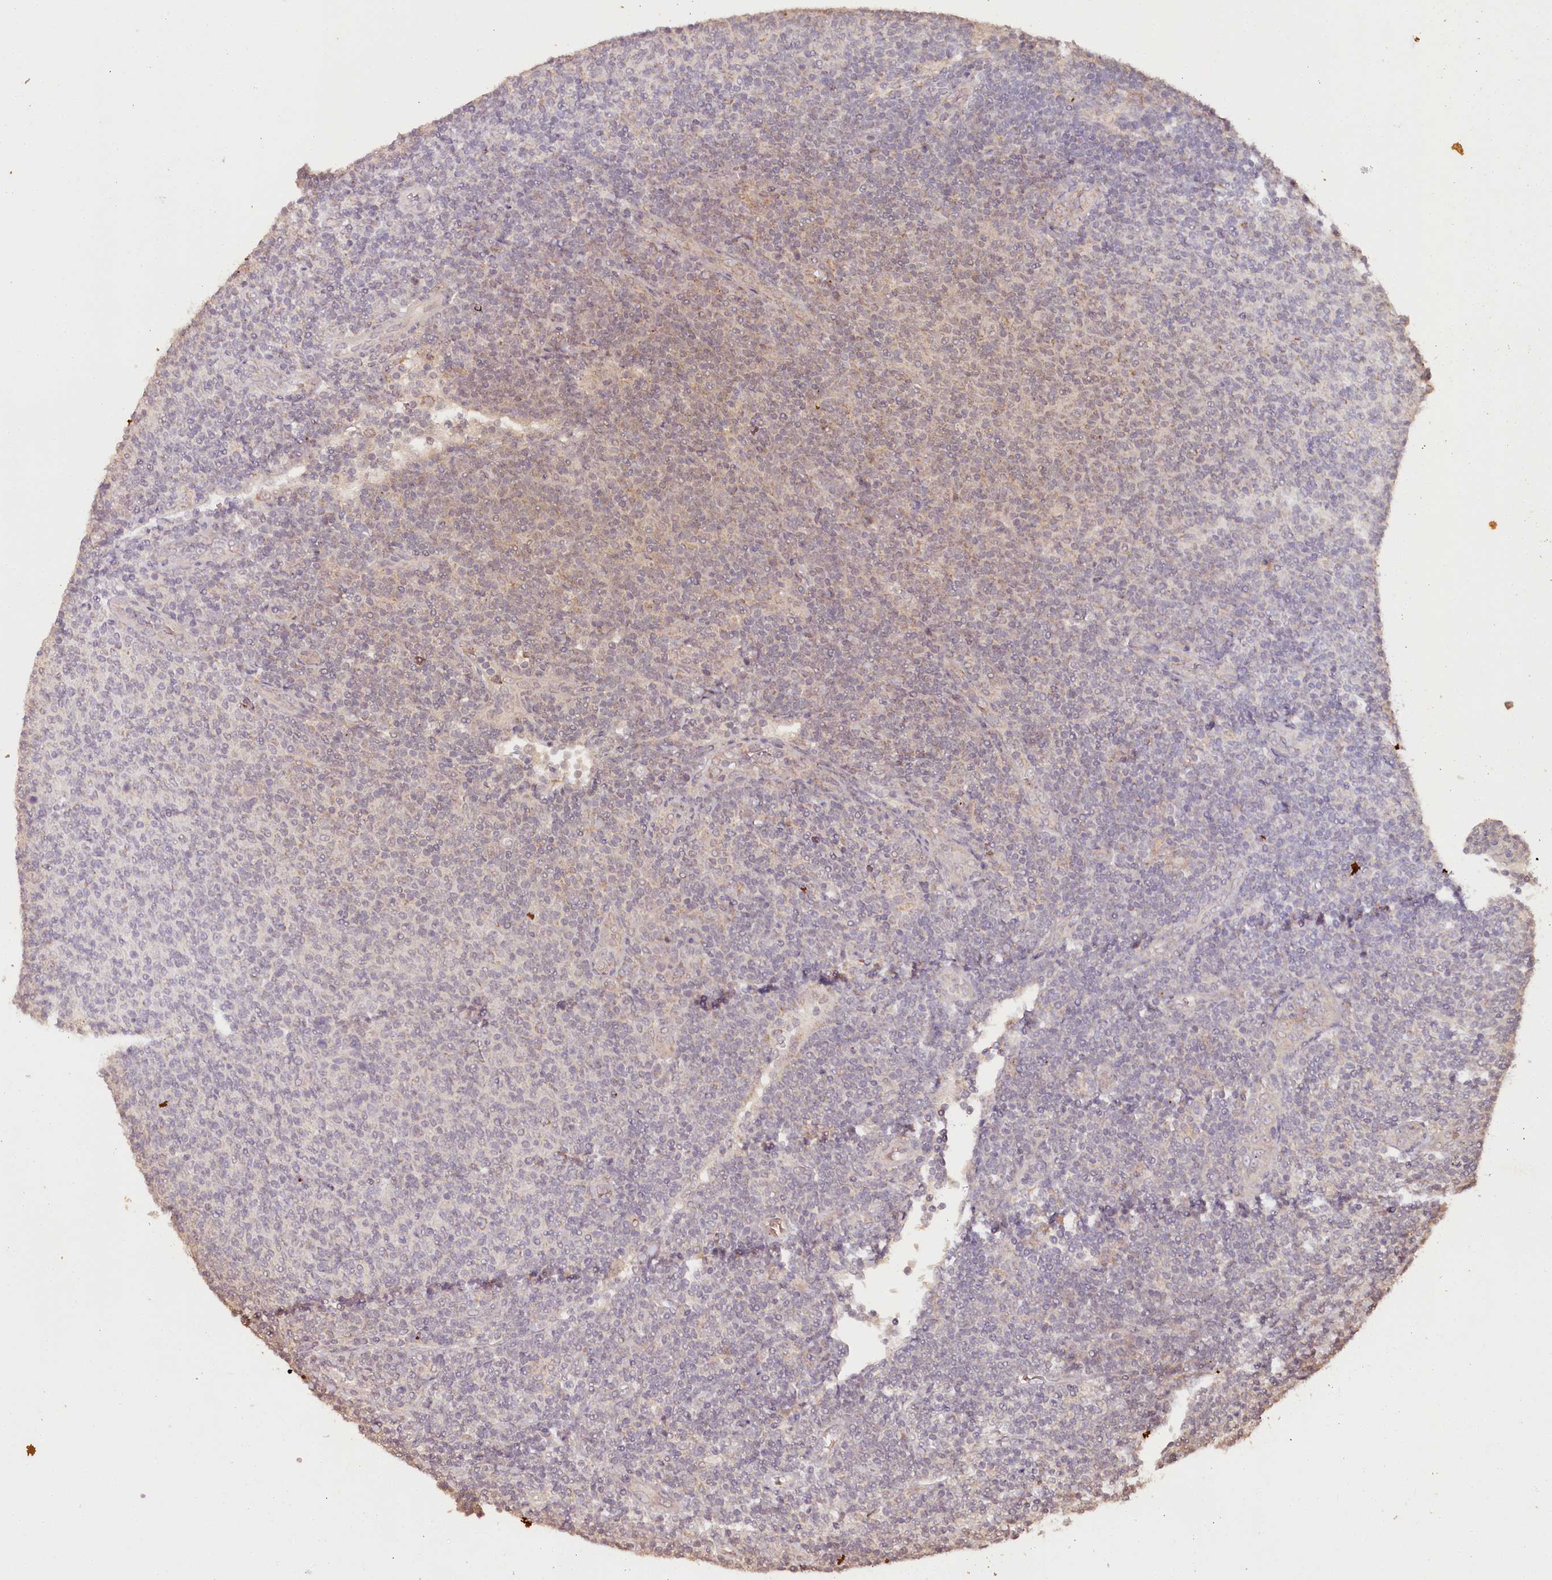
{"staining": {"intensity": "weak", "quantity": "25%-75%", "location": "cytoplasmic/membranous"}, "tissue": "lymphoma", "cell_type": "Tumor cells", "image_type": "cancer", "snomed": [{"axis": "morphology", "description": "Malignant lymphoma, non-Hodgkin's type, Low grade"}, {"axis": "topography", "description": "Lymph node"}], "caption": "Immunohistochemical staining of human malignant lymphoma, non-Hodgkin's type (low-grade) reveals weak cytoplasmic/membranous protein positivity in approximately 25%-75% of tumor cells.", "gene": "MMP25", "patient": {"sex": "male", "age": 66}}